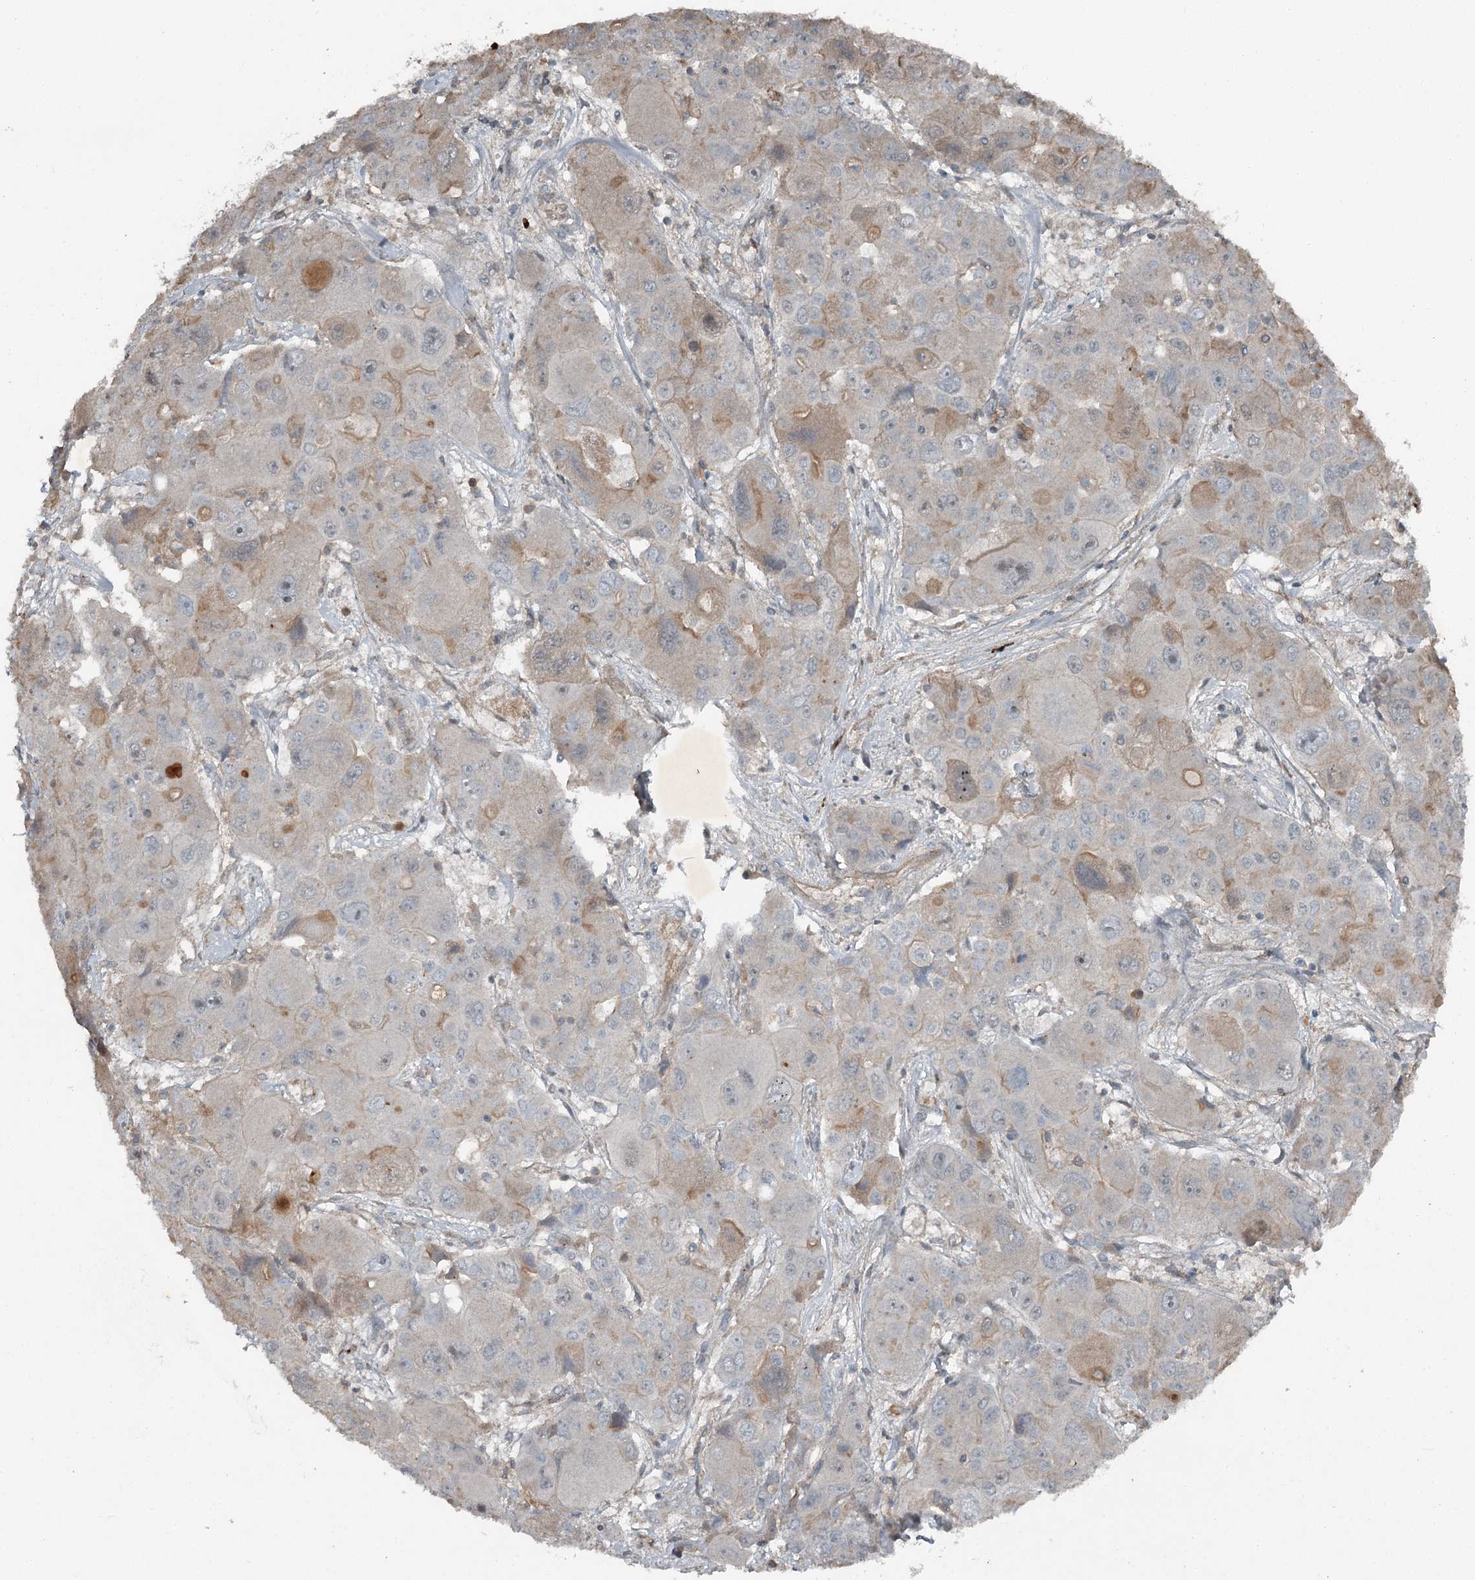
{"staining": {"intensity": "moderate", "quantity": "<25%", "location": "cytoplasmic/membranous"}, "tissue": "liver cancer", "cell_type": "Tumor cells", "image_type": "cancer", "snomed": [{"axis": "morphology", "description": "Cholangiocarcinoma"}, {"axis": "topography", "description": "Liver"}], "caption": "Human cholangiocarcinoma (liver) stained with a protein marker exhibits moderate staining in tumor cells.", "gene": "SLC39A8", "patient": {"sex": "male", "age": 67}}